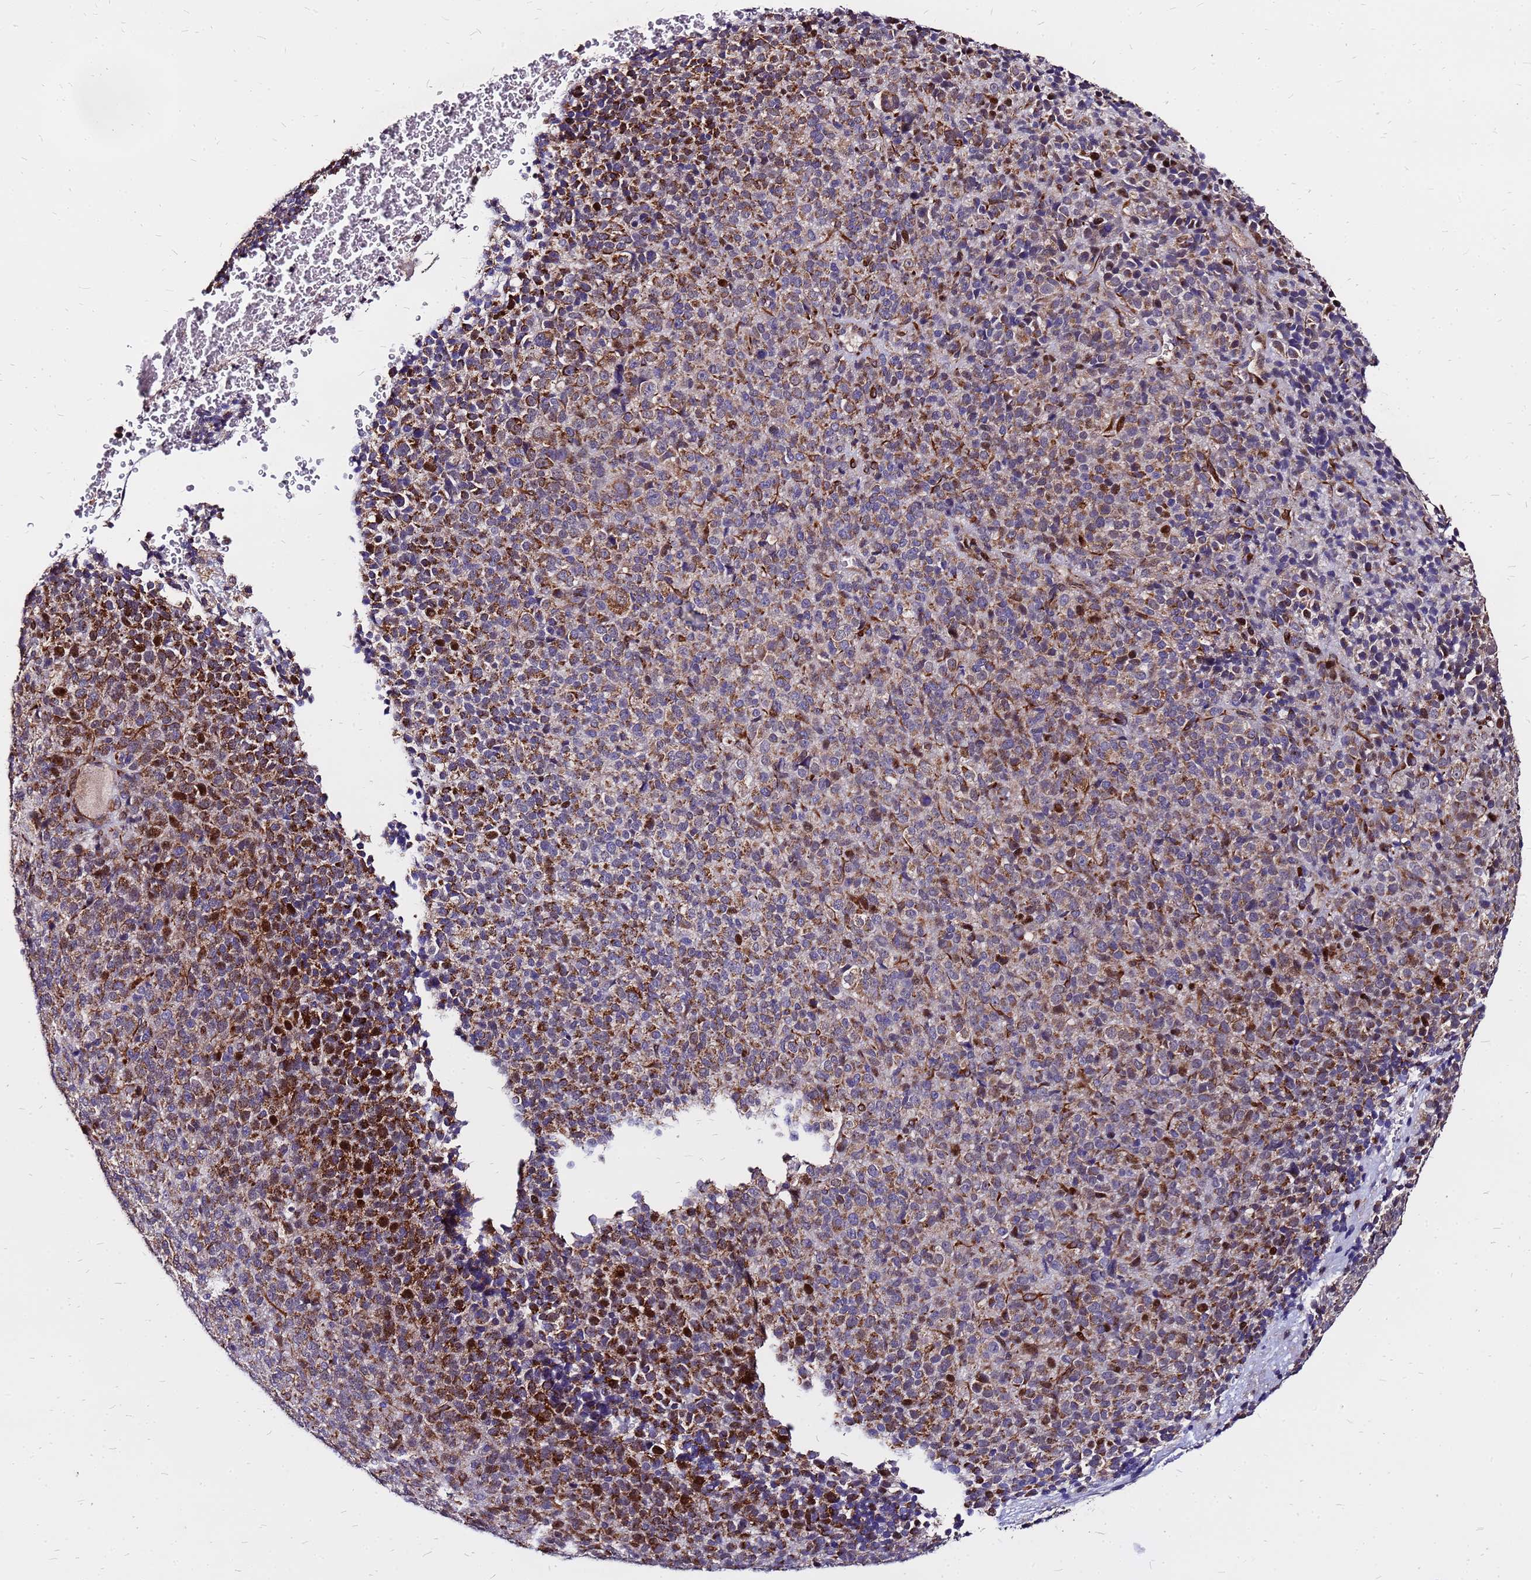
{"staining": {"intensity": "strong", "quantity": ">75%", "location": "cytoplasmic/membranous"}, "tissue": "melanoma", "cell_type": "Tumor cells", "image_type": "cancer", "snomed": [{"axis": "morphology", "description": "Malignant melanoma, Metastatic site"}, {"axis": "topography", "description": "Brain"}], "caption": "Melanoma tissue shows strong cytoplasmic/membranous expression in approximately >75% of tumor cells, visualized by immunohistochemistry. Using DAB (3,3'-diaminobenzidine) (brown) and hematoxylin (blue) stains, captured at high magnification using brightfield microscopy.", "gene": "ARHGEF5", "patient": {"sex": "female", "age": 56}}